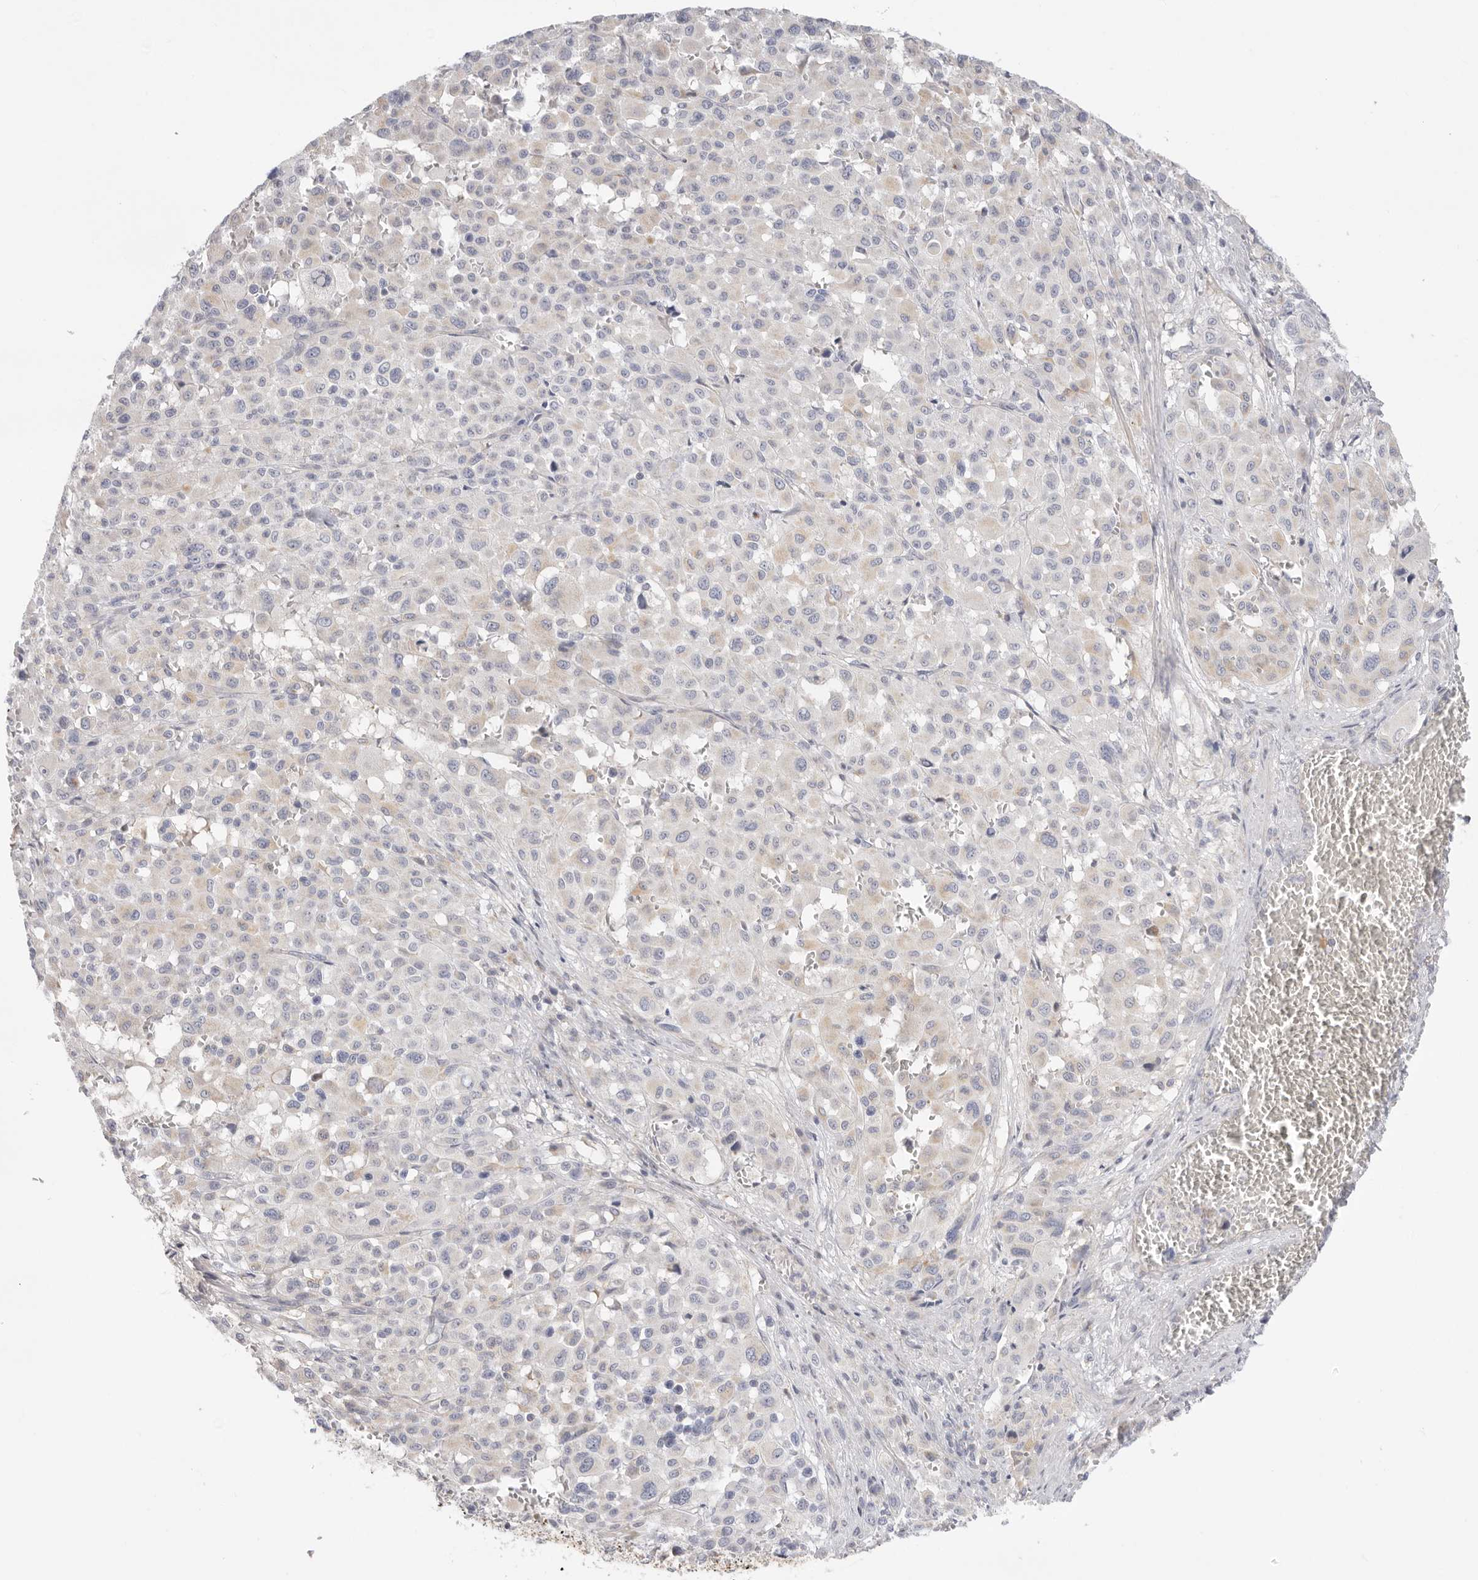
{"staining": {"intensity": "weak", "quantity": "<25%", "location": "cytoplasmic/membranous"}, "tissue": "melanoma", "cell_type": "Tumor cells", "image_type": "cancer", "snomed": [{"axis": "morphology", "description": "Malignant melanoma, Metastatic site"}, {"axis": "topography", "description": "Skin"}], "caption": "IHC of melanoma displays no expression in tumor cells.", "gene": "USH1C", "patient": {"sex": "female", "age": 74}}